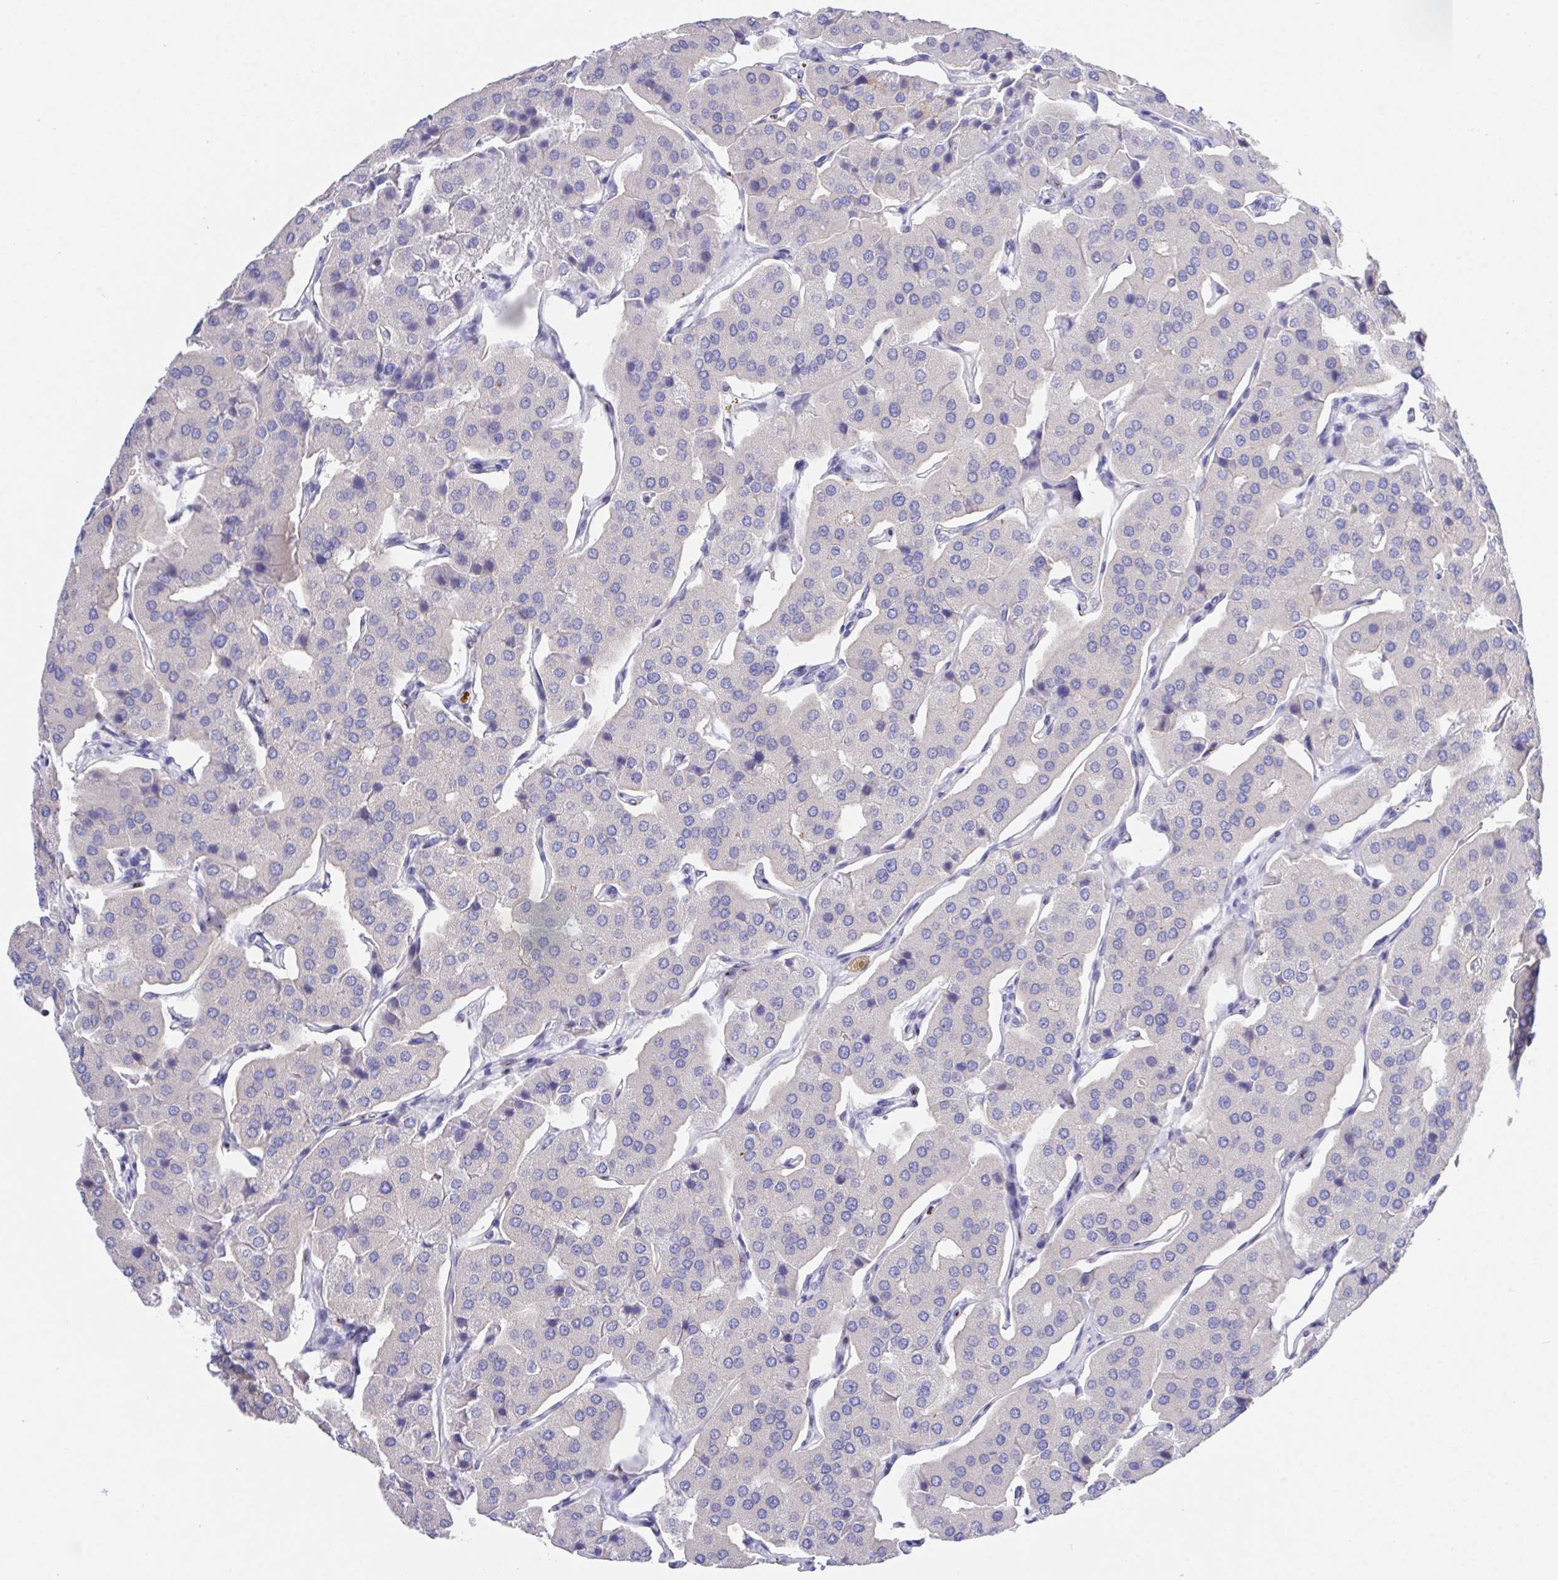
{"staining": {"intensity": "negative", "quantity": "none", "location": "none"}, "tissue": "parathyroid gland", "cell_type": "Glandular cells", "image_type": "normal", "snomed": [{"axis": "morphology", "description": "Normal tissue, NOS"}, {"axis": "morphology", "description": "Adenoma, NOS"}, {"axis": "topography", "description": "Parathyroid gland"}], "caption": "The photomicrograph exhibits no staining of glandular cells in benign parathyroid gland. The staining is performed using DAB brown chromogen with nuclei counter-stained in using hematoxylin.", "gene": "PRG3", "patient": {"sex": "female", "age": 86}}